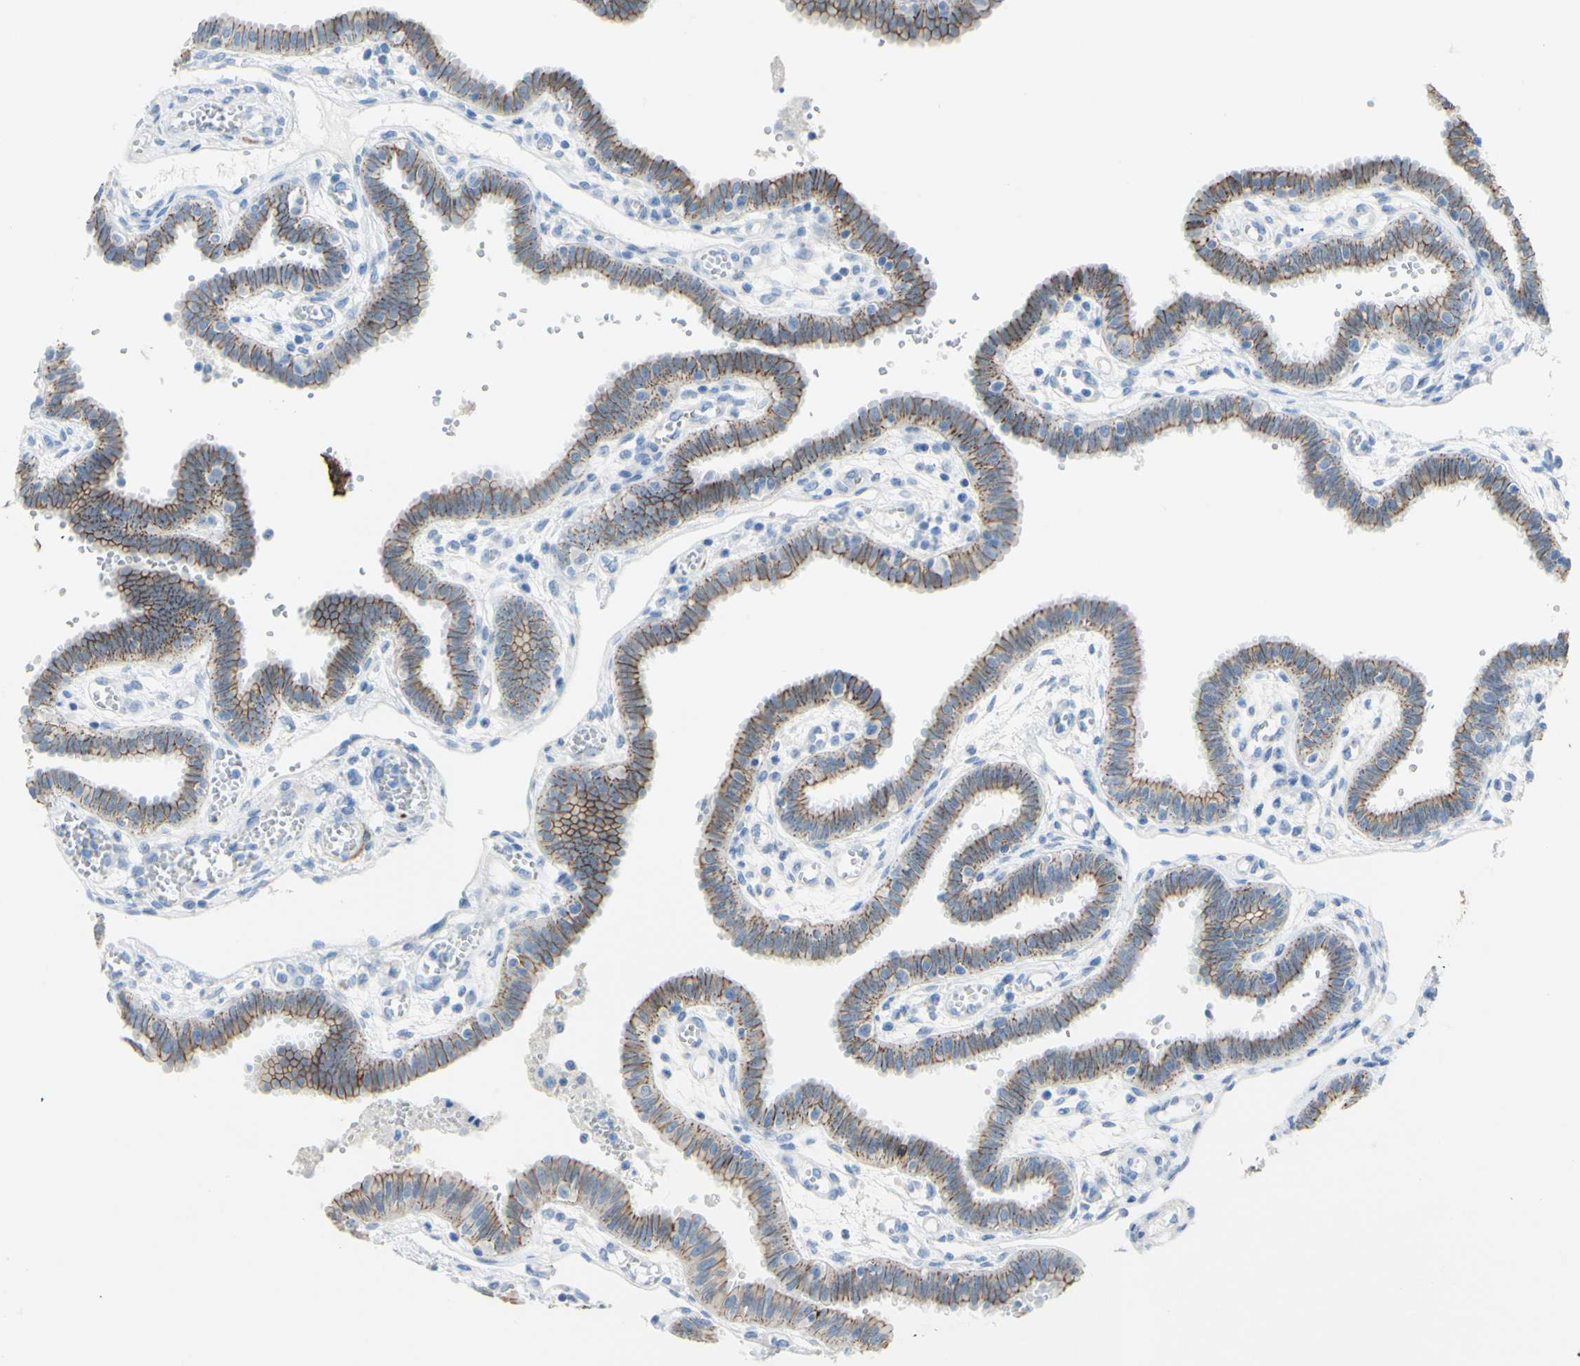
{"staining": {"intensity": "moderate", "quantity": ">75%", "location": "cytoplasmic/membranous"}, "tissue": "fallopian tube", "cell_type": "Glandular cells", "image_type": "normal", "snomed": [{"axis": "morphology", "description": "Normal tissue, NOS"}, {"axis": "topography", "description": "Fallopian tube"}], "caption": "Benign fallopian tube reveals moderate cytoplasmic/membranous staining in approximately >75% of glandular cells.", "gene": "DSC2", "patient": {"sex": "female", "age": 32}}